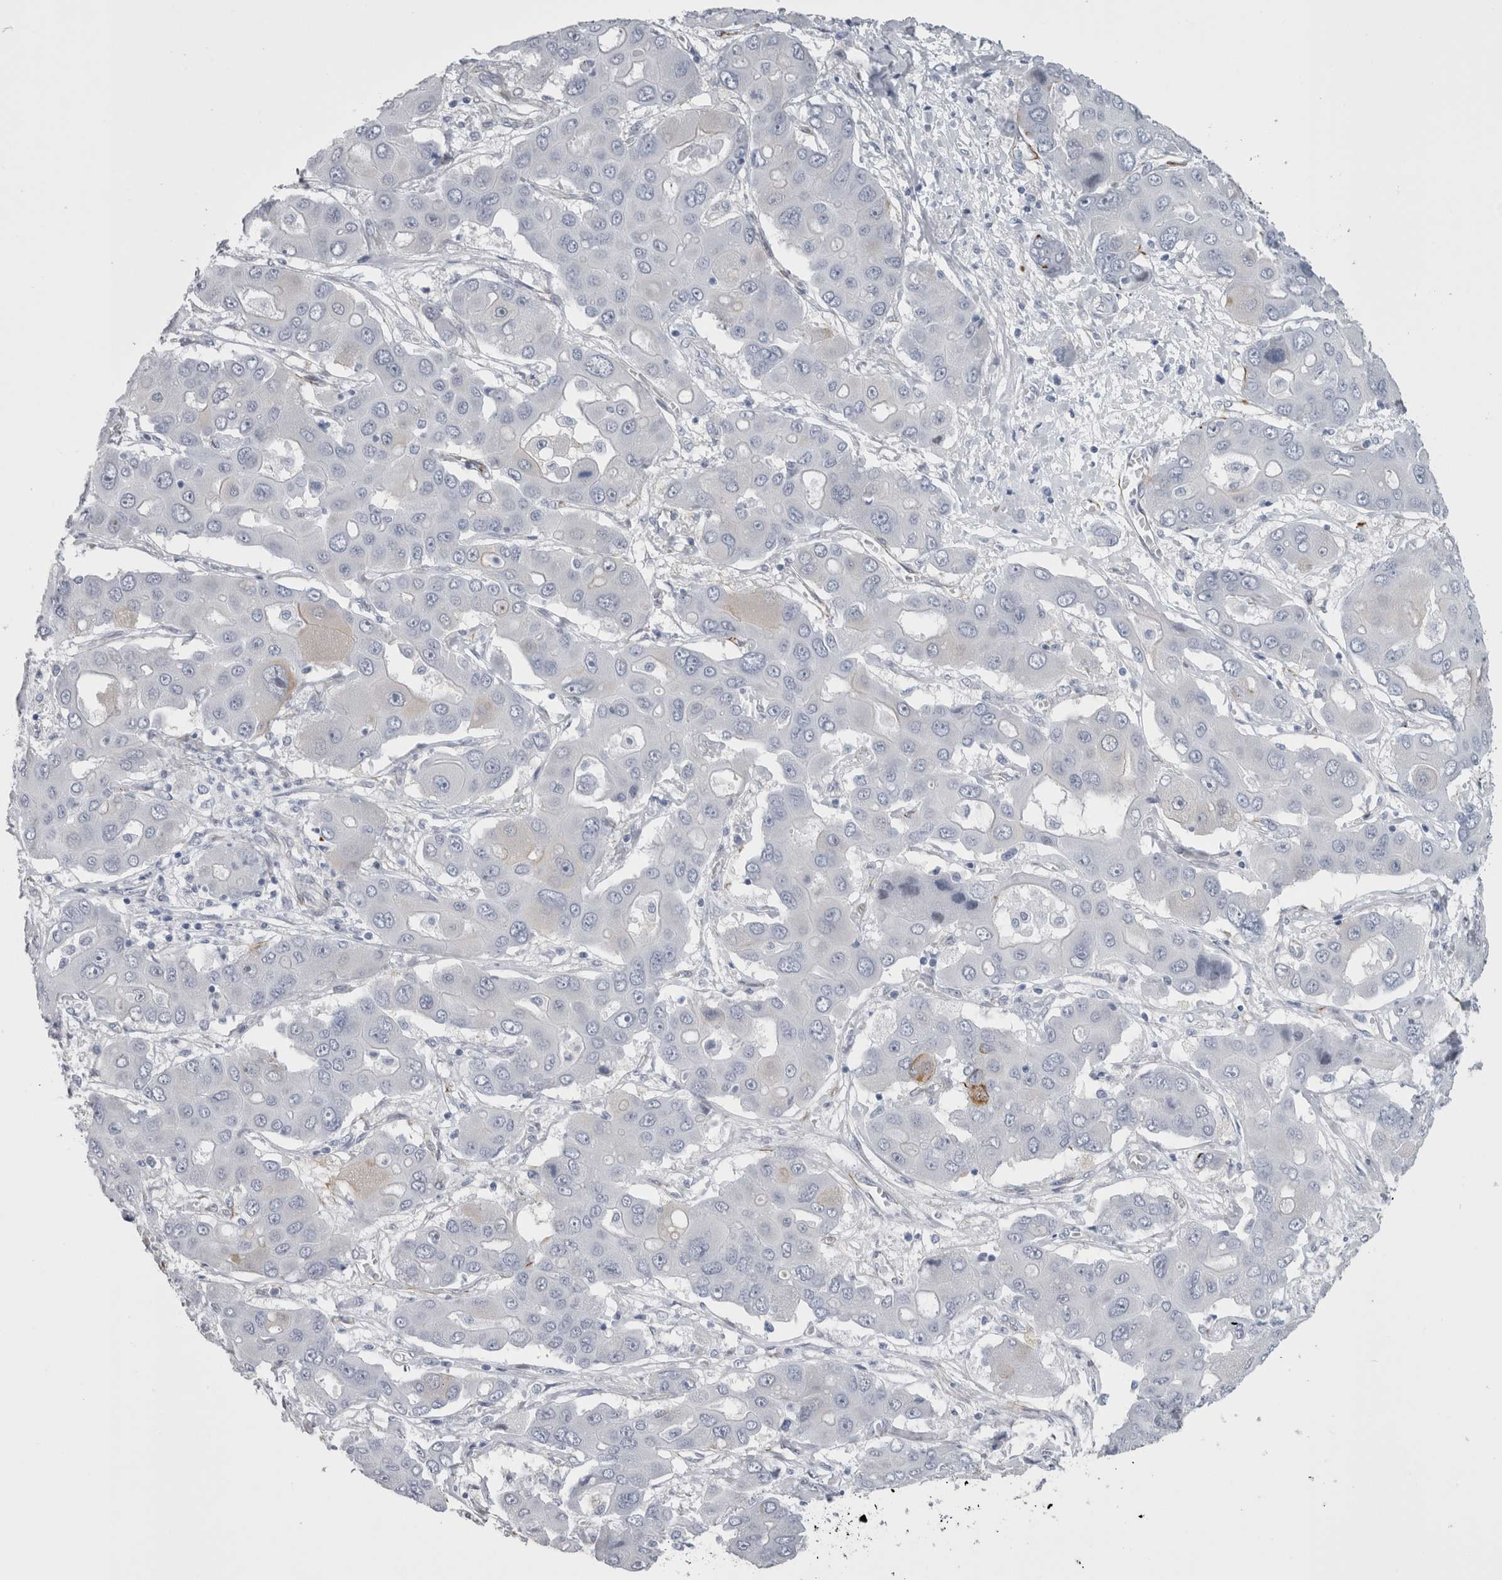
{"staining": {"intensity": "negative", "quantity": "none", "location": "none"}, "tissue": "liver cancer", "cell_type": "Tumor cells", "image_type": "cancer", "snomed": [{"axis": "morphology", "description": "Cholangiocarcinoma"}, {"axis": "topography", "description": "Liver"}], "caption": "Tumor cells are negative for protein expression in human cholangiocarcinoma (liver).", "gene": "VWDE", "patient": {"sex": "male", "age": 67}}